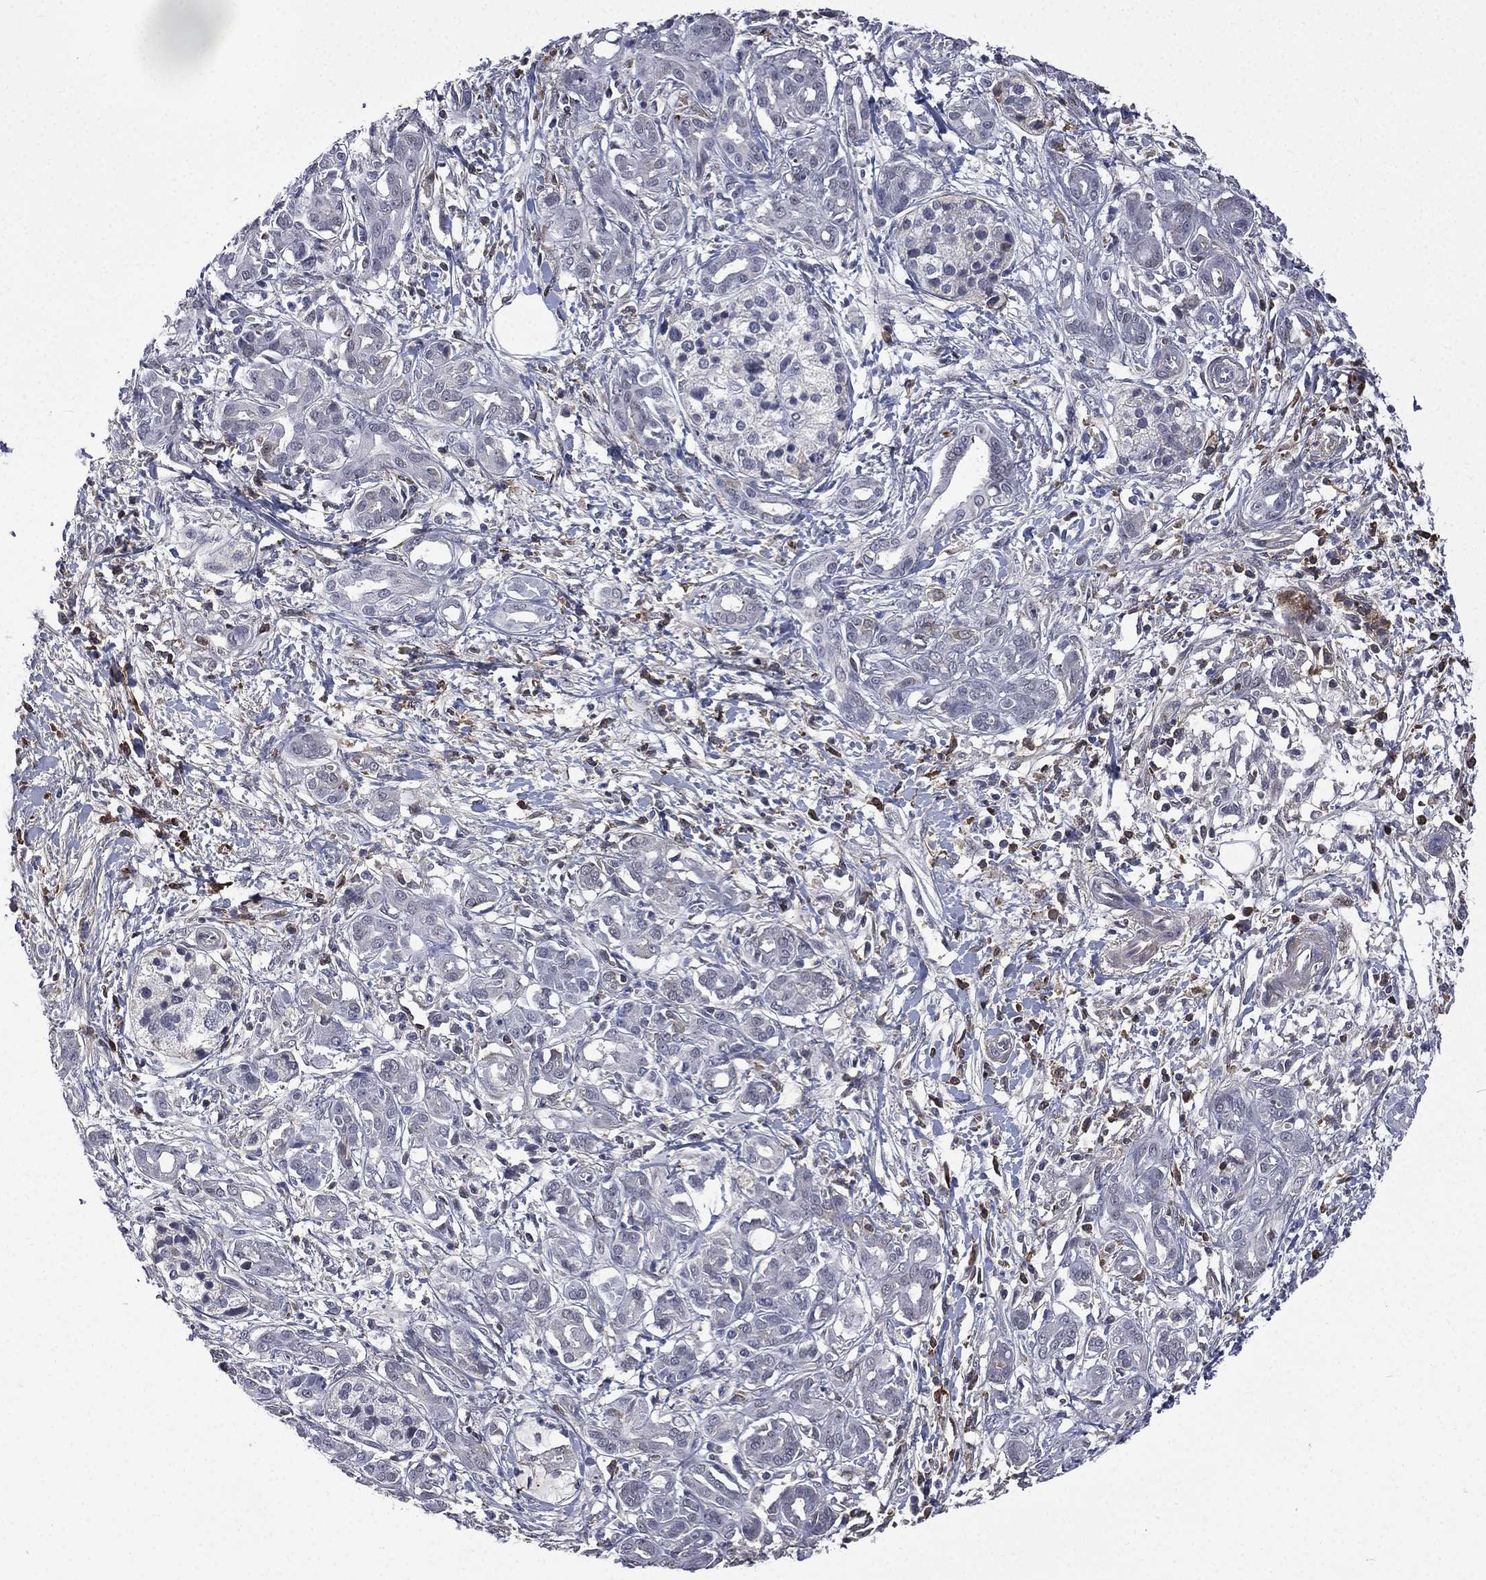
{"staining": {"intensity": "negative", "quantity": "none", "location": "none"}, "tissue": "pancreatic cancer", "cell_type": "Tumor cells", "image_type": "cancer", "snomed": [{"axis": "morphology", "description": "Adenocarcinoma, NOS"}, {"axis": "topography", "description": "Pancreas"}], "caption": "Adenocarcinoma (pancreatic) was stained to show a protein in brown. There is no significant expression in tumor cells. Nuclei are stained in blue.", "gene": "FGG", "patient": {"sex": "male", "age": 72}}